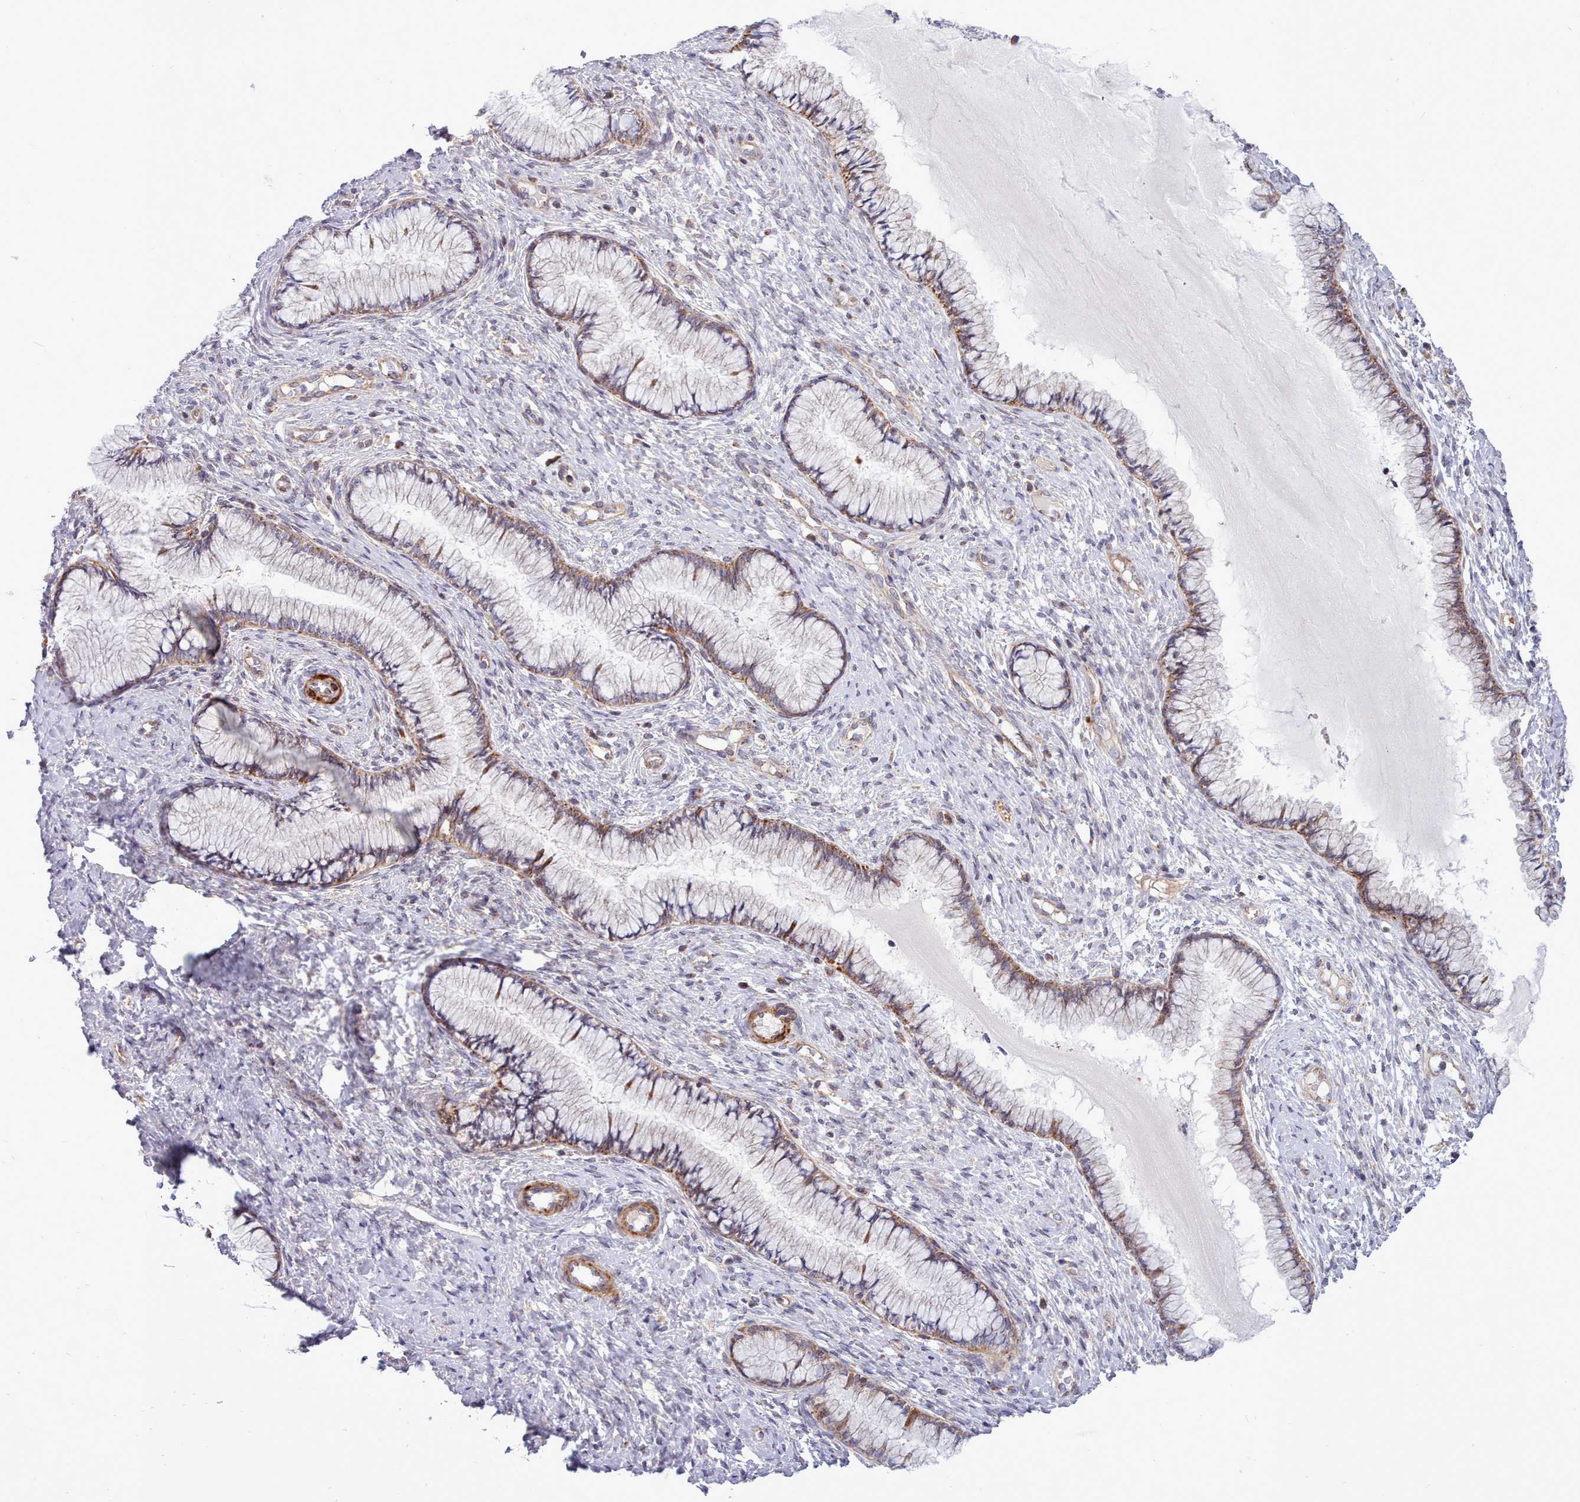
{"staining": {"intensity": "moderate", "quantity": ">75%", "location": "cytoplasmic/membranous"}, "tissue": "cervix", "cell_type": "Glandular cells", "image_type": "normal", "snomed": [{"axis": "morphology", "description": "Normal tissue, NOS"}, {"axis": "topography", "description": "Cervix"}], "caption": "IHC (DAB) staining of benign human cervix demonstrates moderate cytoplasmic/membranous protein expression in approximately >75% of glandular cells. Immunohistochemistry (ihc) stains the protein of interest in brown and the nuclei are stained blue.", "gene": "MRPL21", "patient": {"sex": "female", "age": 42}}